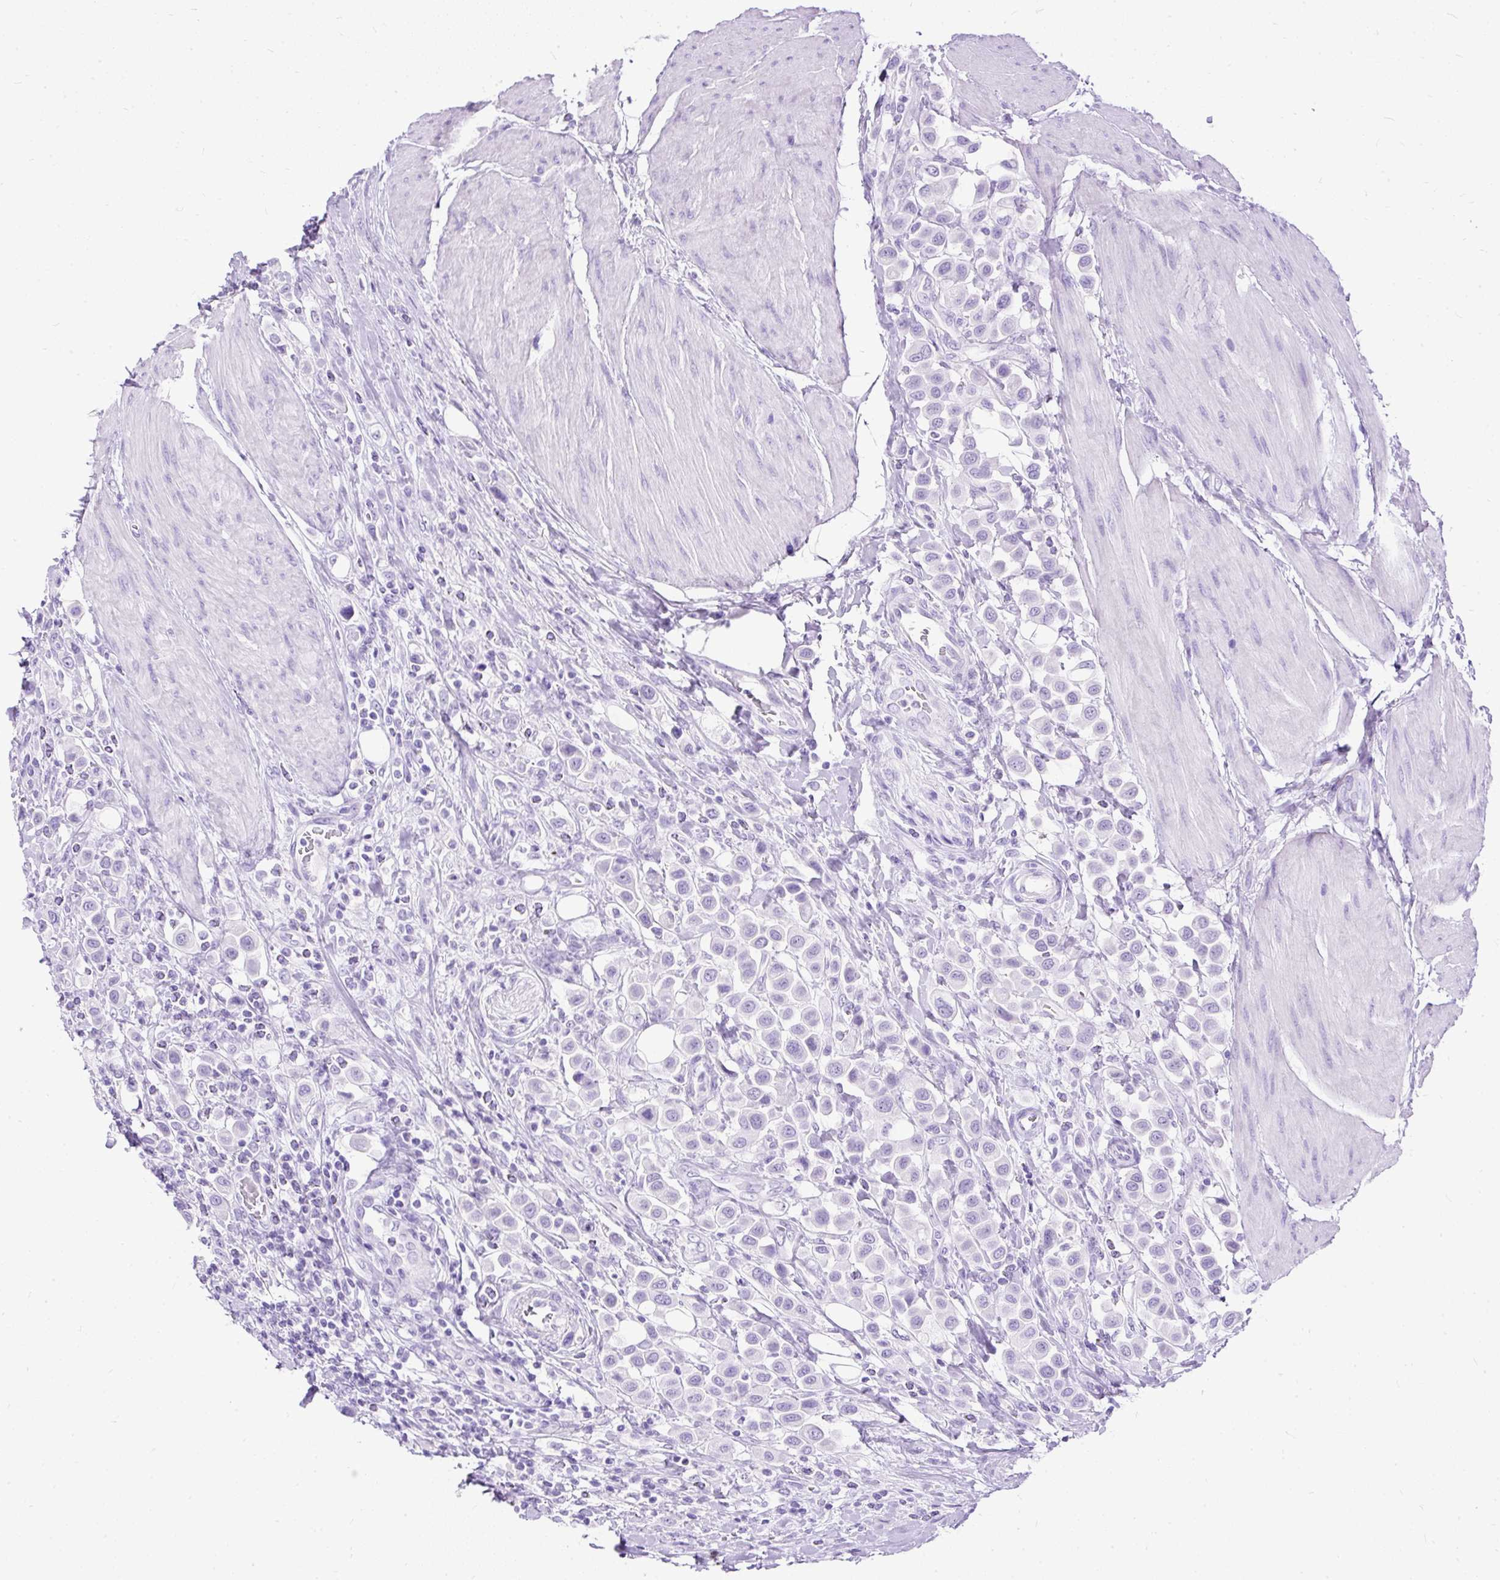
{"staining": {"intensity": "negative", "quantity": "none", "location": "none"}, "tissue": "urothelial cancer", "cell_type": "Tumor cells", "image_type": "cancer", "snomed": [{"axis": "morphology", "description": "Urothelial carcinoma, High grade"}, {"axis": "topography", "description": "Urinary bladder"}], "caption": "DAB immunohistochemical staining of human urothelial cancer shows no significant positivity in tumor cells.", "gene": "HEY1", "patient": {"sex": "male", "age": 50}}